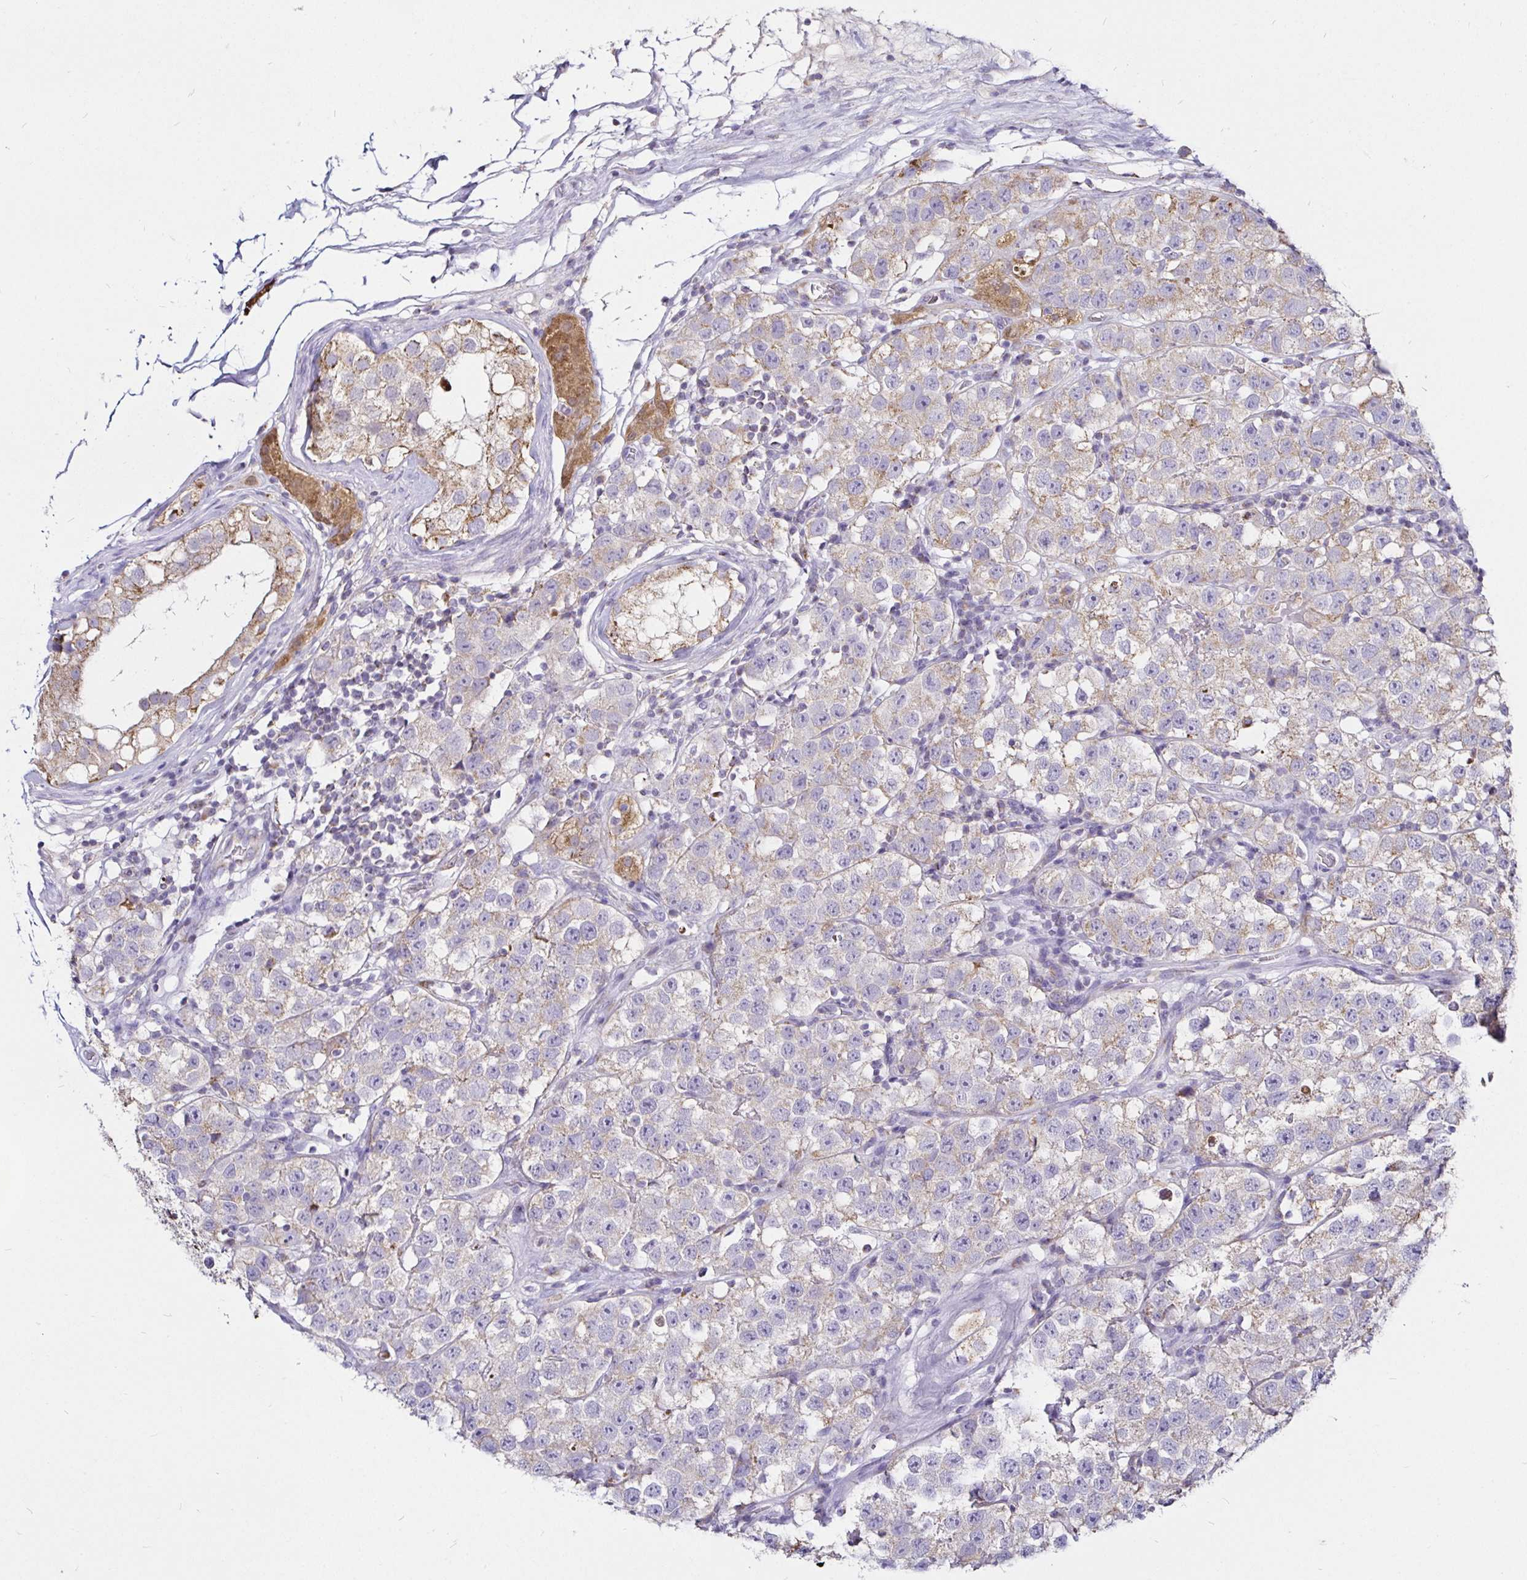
{"staining": {"intensity": "weak", "quantity": "25%-75%", "location": "cytoplasmic/membranous"}, "tissue": "testis cancer", "cell_type": "Tumor cells", "image_type": "cancer", "snomed": [{"axis": "morphology", "description": "Seminoma, NOS"}, {"axis": "topography", "description": "Testis"}], "caption": "Tumor cells show low levels of weak cytoplasmic/membranous staining in about 25%-75% of cells in human seminoma (testis).", "gene": "PGAM2", "patient": {"sex": "male", "age": 34}}